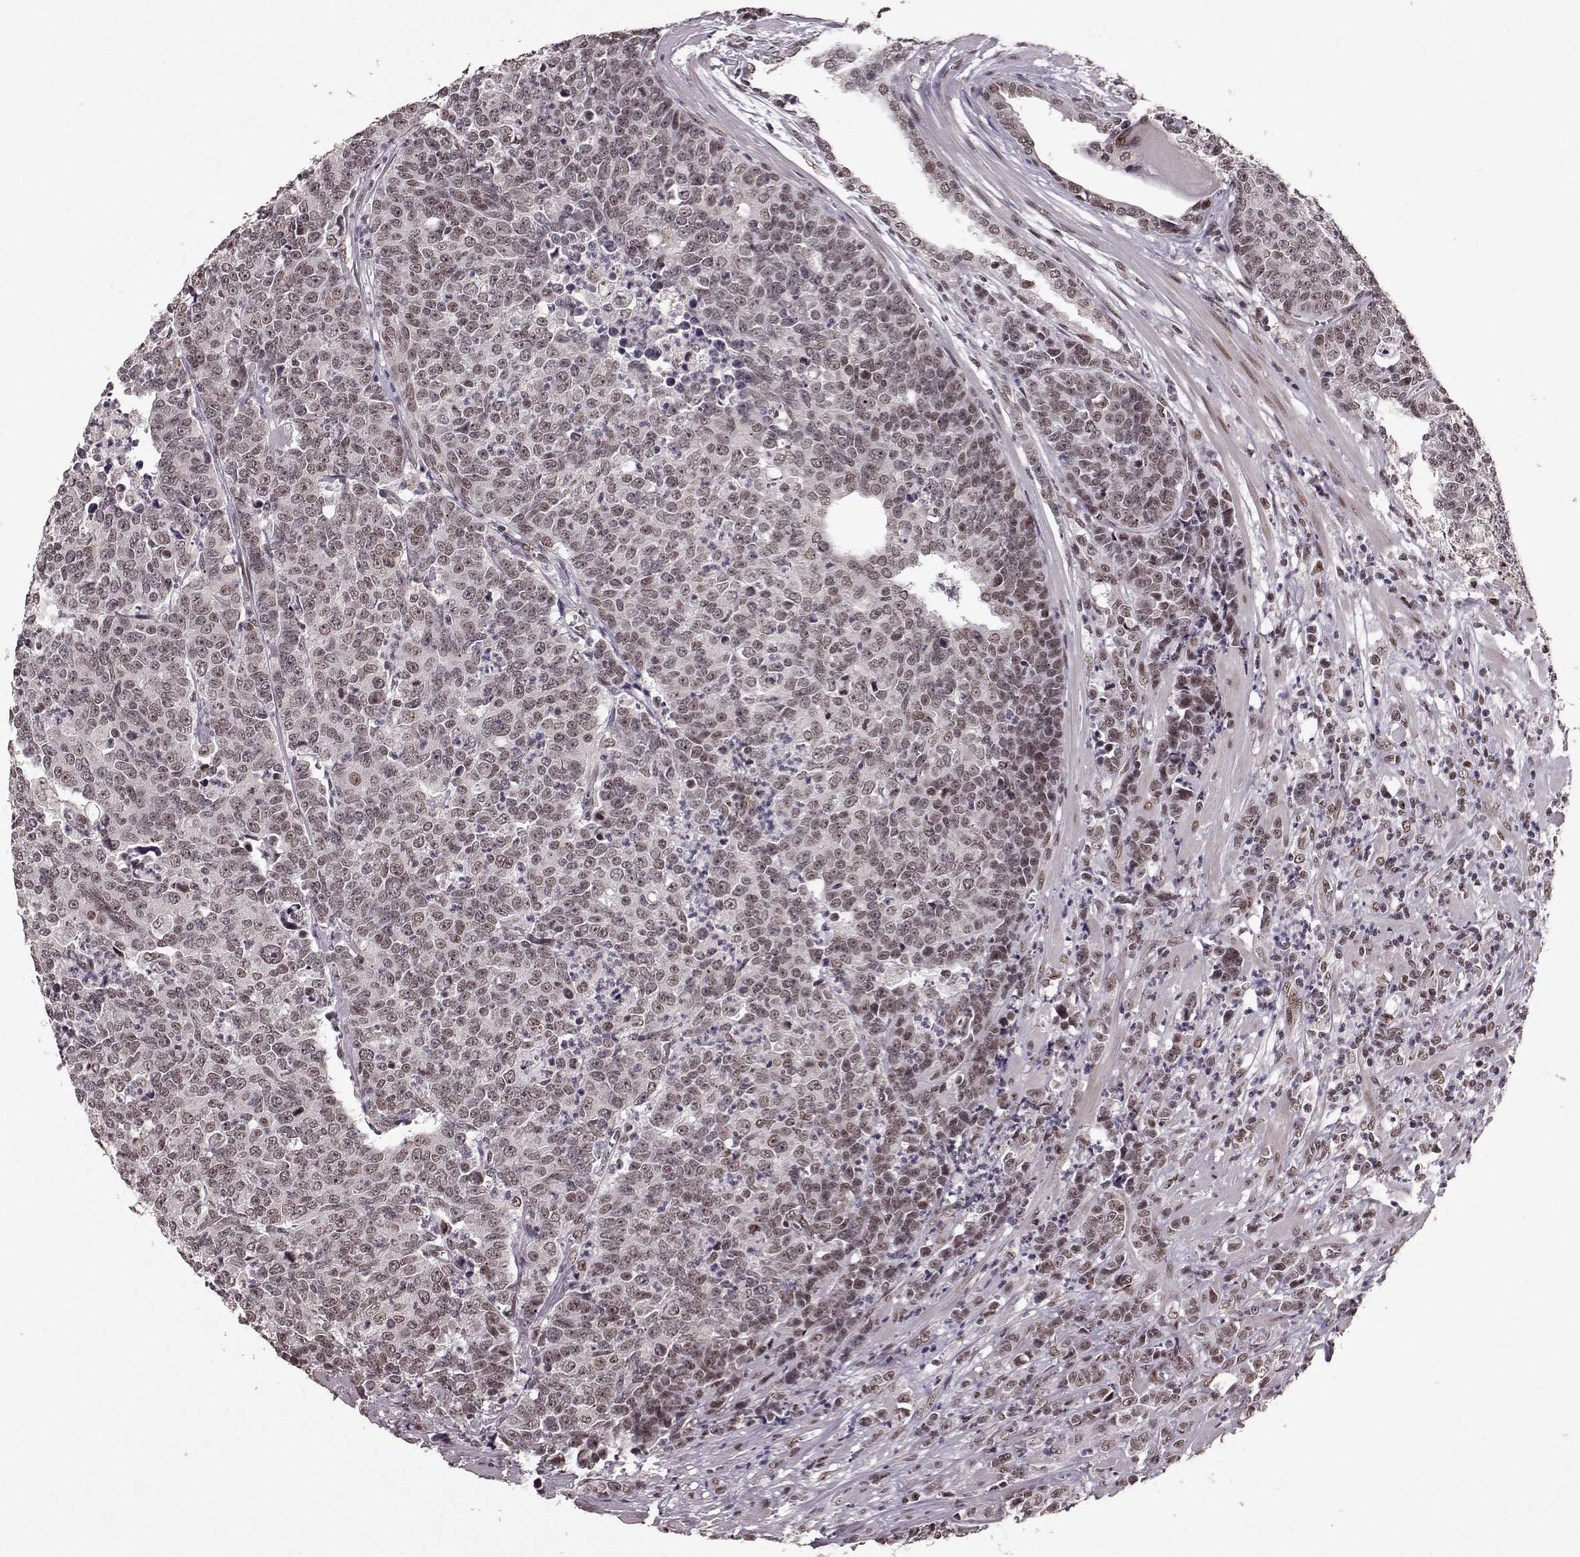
{"staining": {"intensity": "weak", "quantity": ">75%", "location": "nuclear"}, "tissue": "prostate cancer", "cell_type": "Tumor cells", "image_type": "cancer", "snomed": [{"axis": "morphology", "description": "Adenocarcinoma, NOS"}, {"axis": "topography", "description": "Prostate"}], "caption": "Protein staining of prostate cancer tissue demonstrates weak nuclear positivity in approximately >75% of tumor cells.", "gene": "RRAGD", "patient": {"sex": "male", "age": 67}}